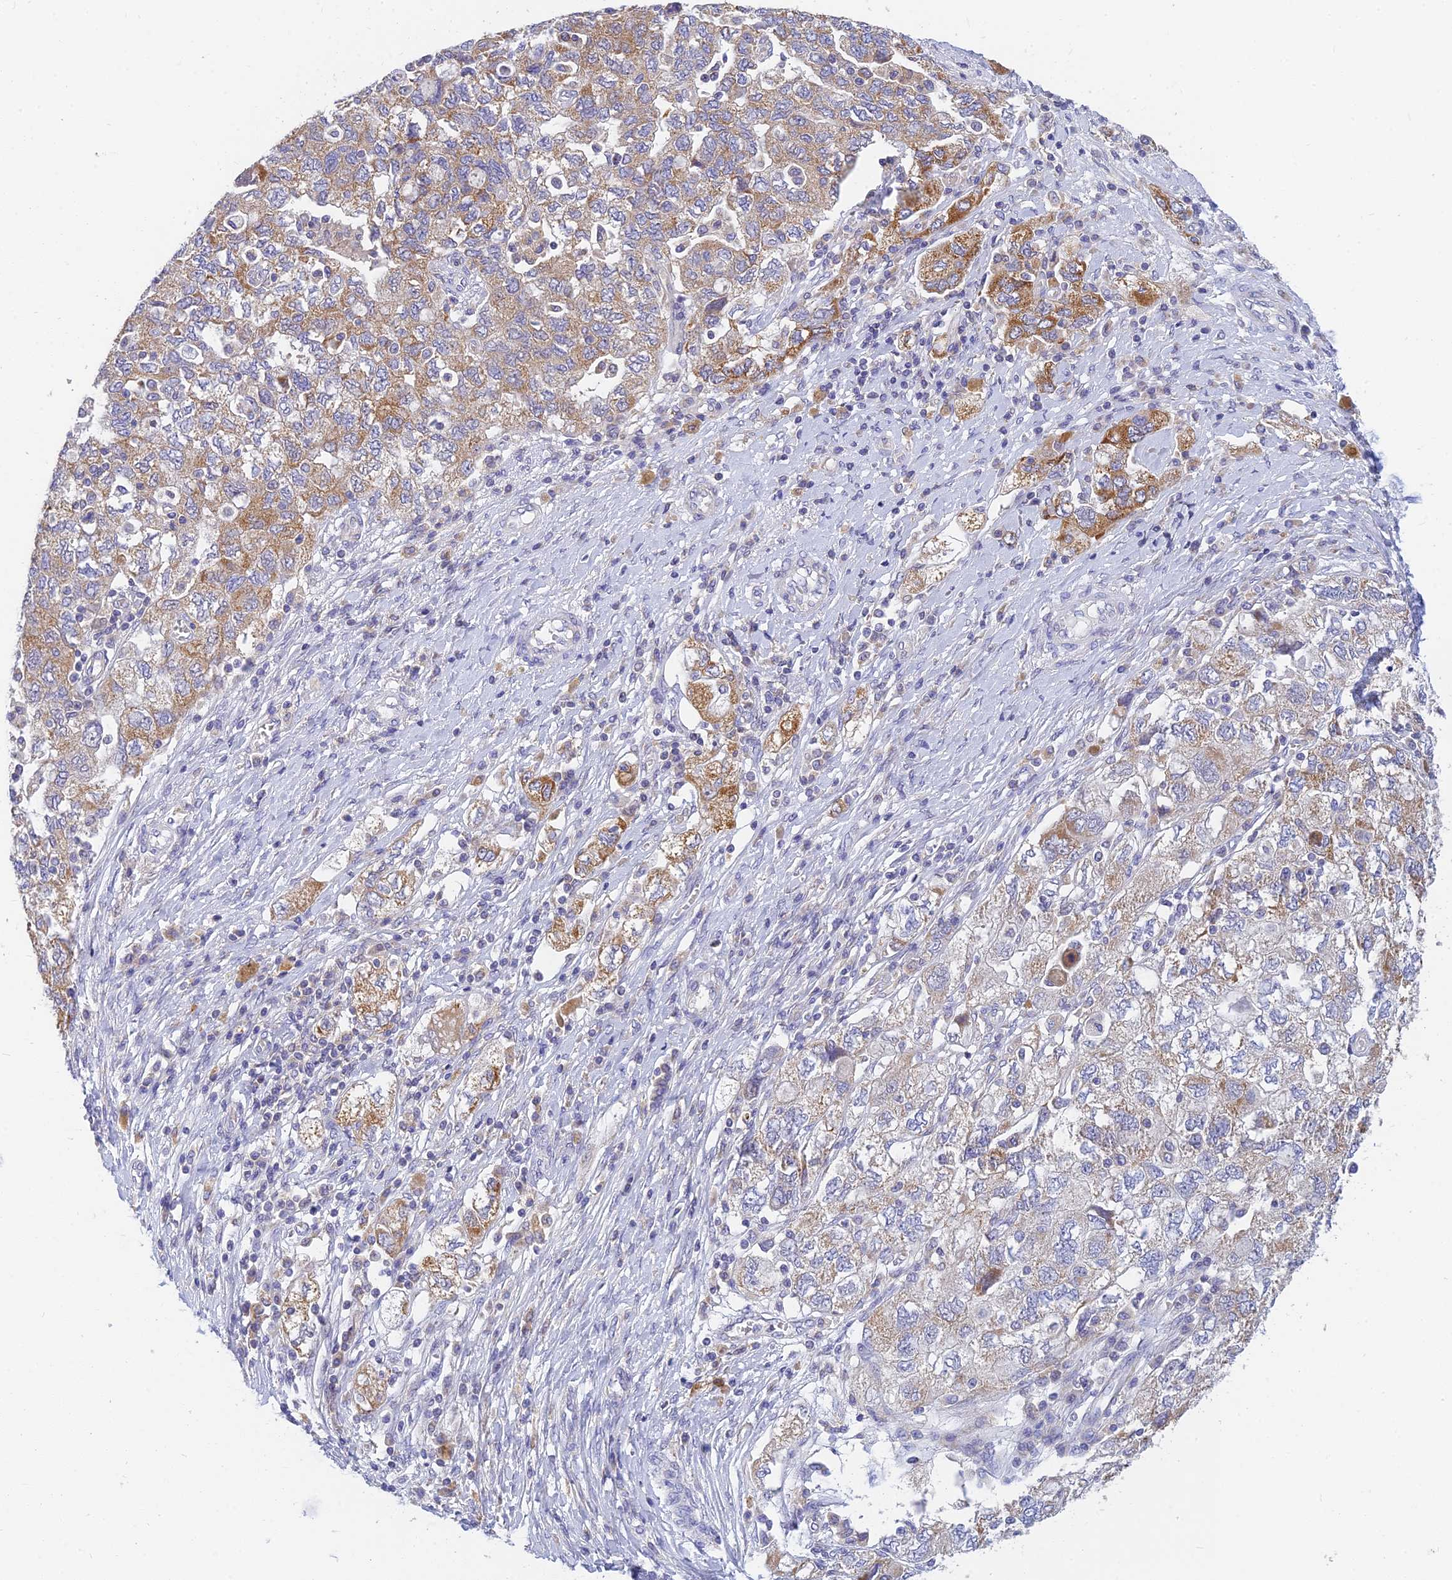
{"staining": {"intensity": "moderate", "quantity": "25%-75%", "location": "cytoplasmic/membranous"}, "tissue": "ovarian cancer", "cell_type": "Tumor cells", "image_type": "cancer", "snomed": [{"axis": "morphology", "description": "Carcinoma, NOS"}, {"axis": "morphology", "description": "Cystadenocarcinoma, serous, NOS"}, {"axis": "topography", "description": "Ovary"}], "caption": "Moderate cytoplasmic/membranous protein expression is identified in approximately 25%-75% of tumor cells in carcinoma (ovarian).", "gene": "CACNA1B", "patient": {"sex": "female", "age": 69}}